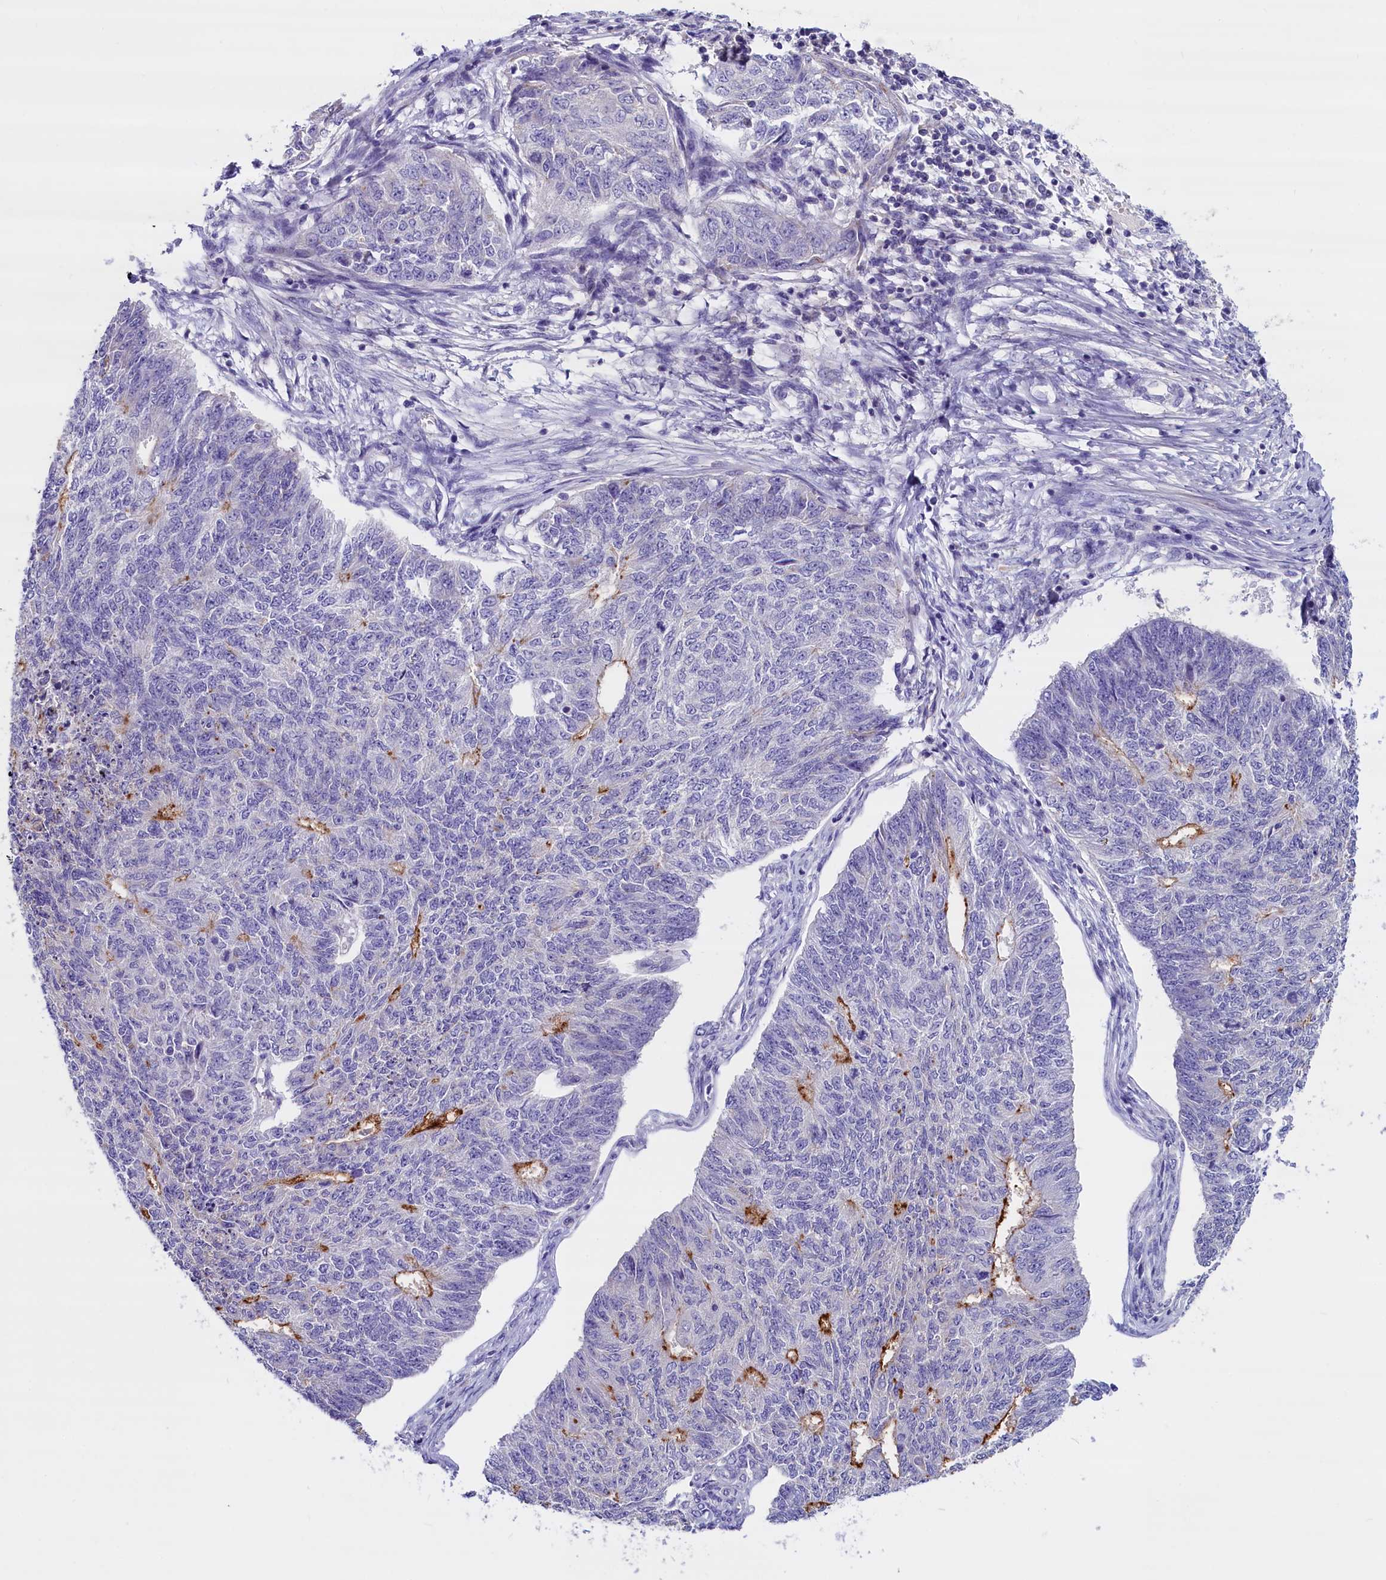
{"staining": {"intensity": "negative", "quantity": "none", "location": "none"}, "tissue": "endometrial cancer", "cell_type": "Tumor cells", "image_type": "cancer", "snomed": [{"axis": "morphology", "description": "Adenocarcinoma, NOS"}, {"axis": "topography", "description": "Endometrium"}], "caption": "Immunohistochemistry photomicrograph of neoplastic tissue: endometrial adenocarcinoma stained with DAB (3,3'-diaminobenzidine) shows no significant protein staining in tumor cells.", "gene": "RTTN", "patient": {"sex": "female", "age": 32}}